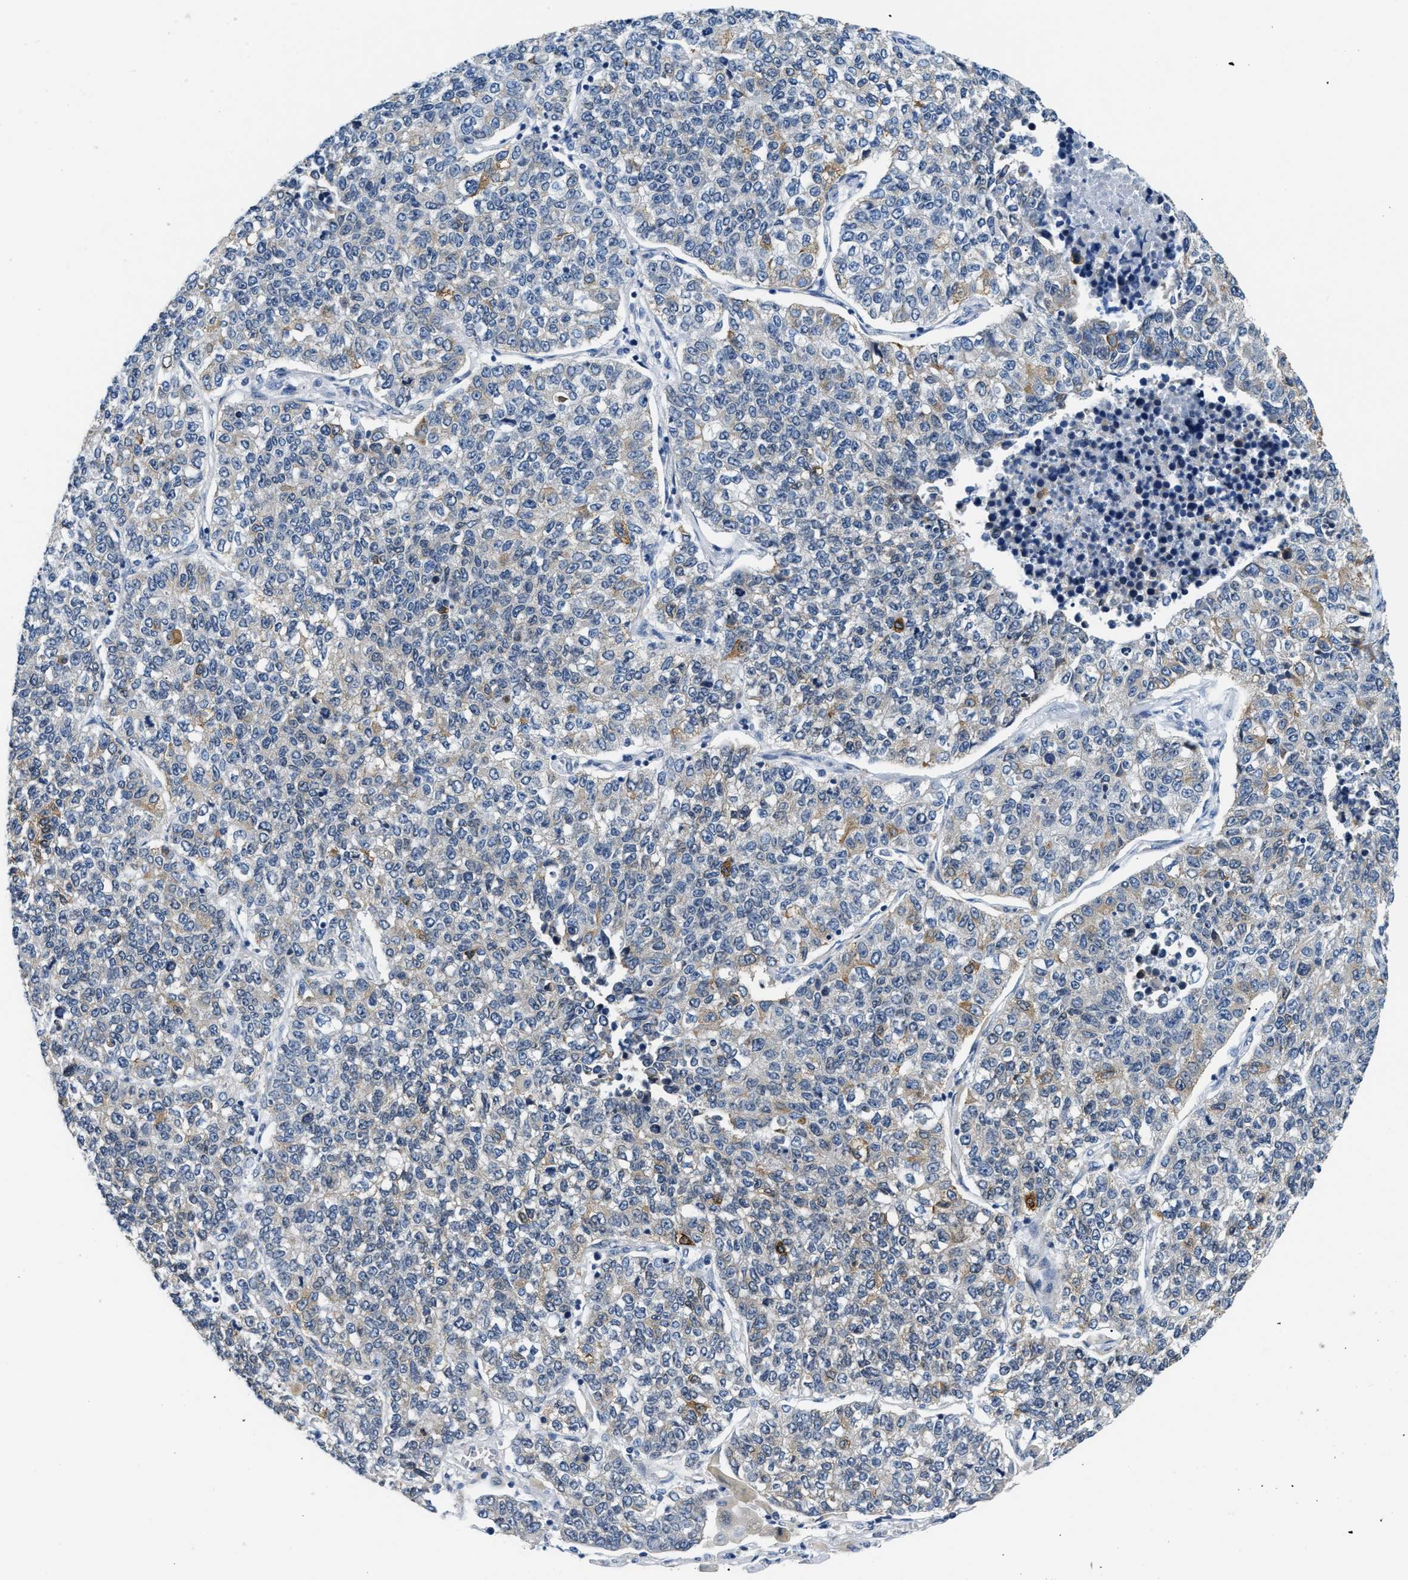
{"staining": {"intensity": "moderate", "quantity": "<25%", "location": "cytoplasmic/membranous"}, "tissue": "lung cancer", "cell_type": "Tumor cells", "image_type": "cancer", "snomed": [{"axis": "morphology", "description": "Adenocarcinoma, NOS"}, {"axis": "topography", "description": "Lung"}], "caption": "There is low levels of moderate cytoplasmic/membranous expression in tumor cells of lung cancer (adenocarcinoma), as demonstrated by immunohistochemical staining (brown color).", "gene": "CLGN", "patient": {"sex": "male", "age": 49}}